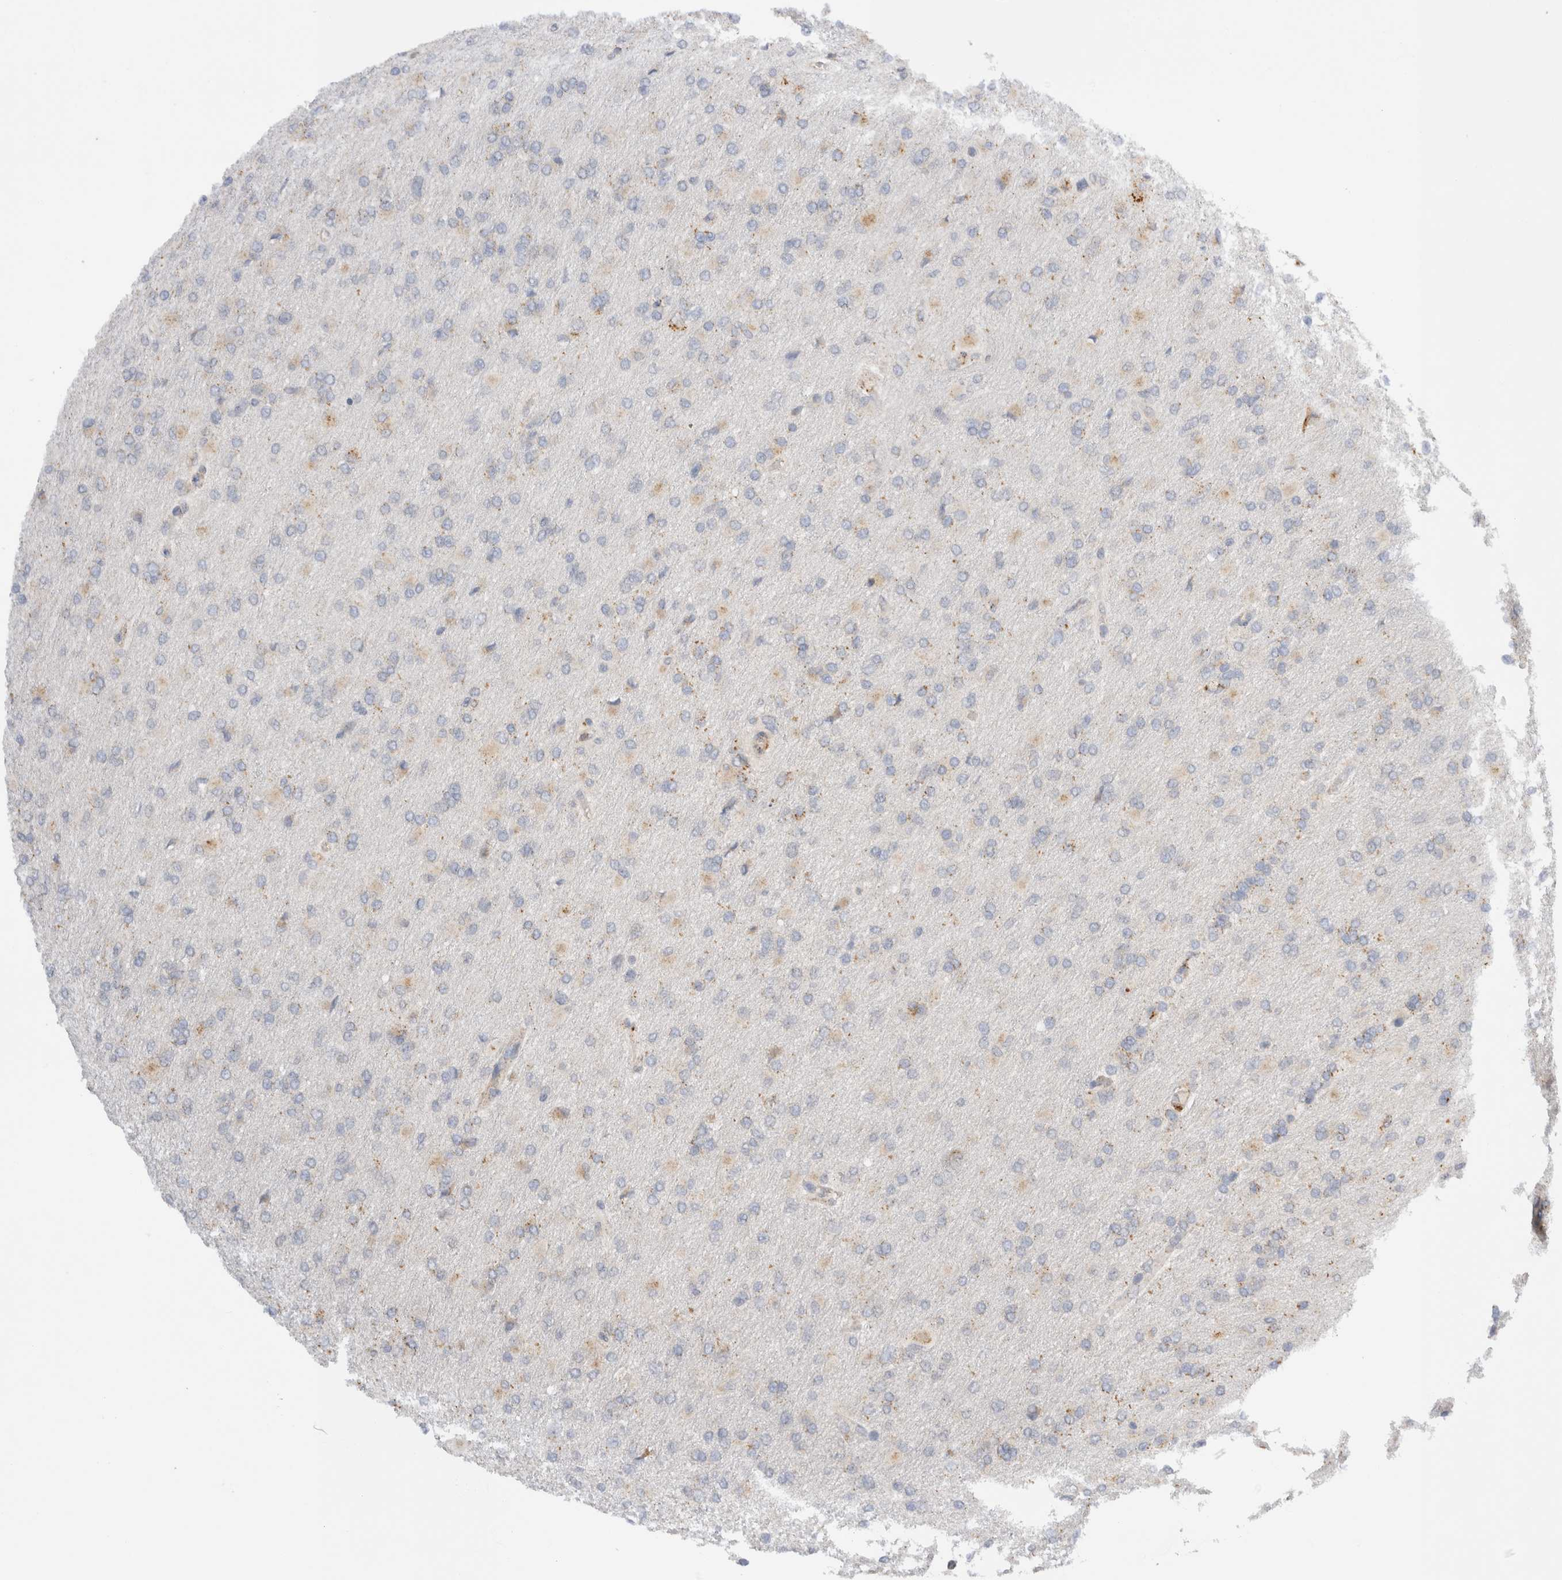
{"staining": {"intensity": "weak", "quantity": "25%-75%", "location": "cytoplasmic/membranous"}, "tissue": "glioma", "cell_type": "Tumor cells", "image_type": "cancer", "snomed": [{"axis": "morphology", "description": "Glioma, malignant, High grade"}, {"axis": "topography", "description": "Cerebral cortex"}], "caption": "Protein expression analysis of high-grade glioma (malignant) shows weak cytoplasmic/membranous staining in approximately 25%-75% of tumor cells.", "gene": "GNS", "patient": {"sex": "female", "age": 36}}